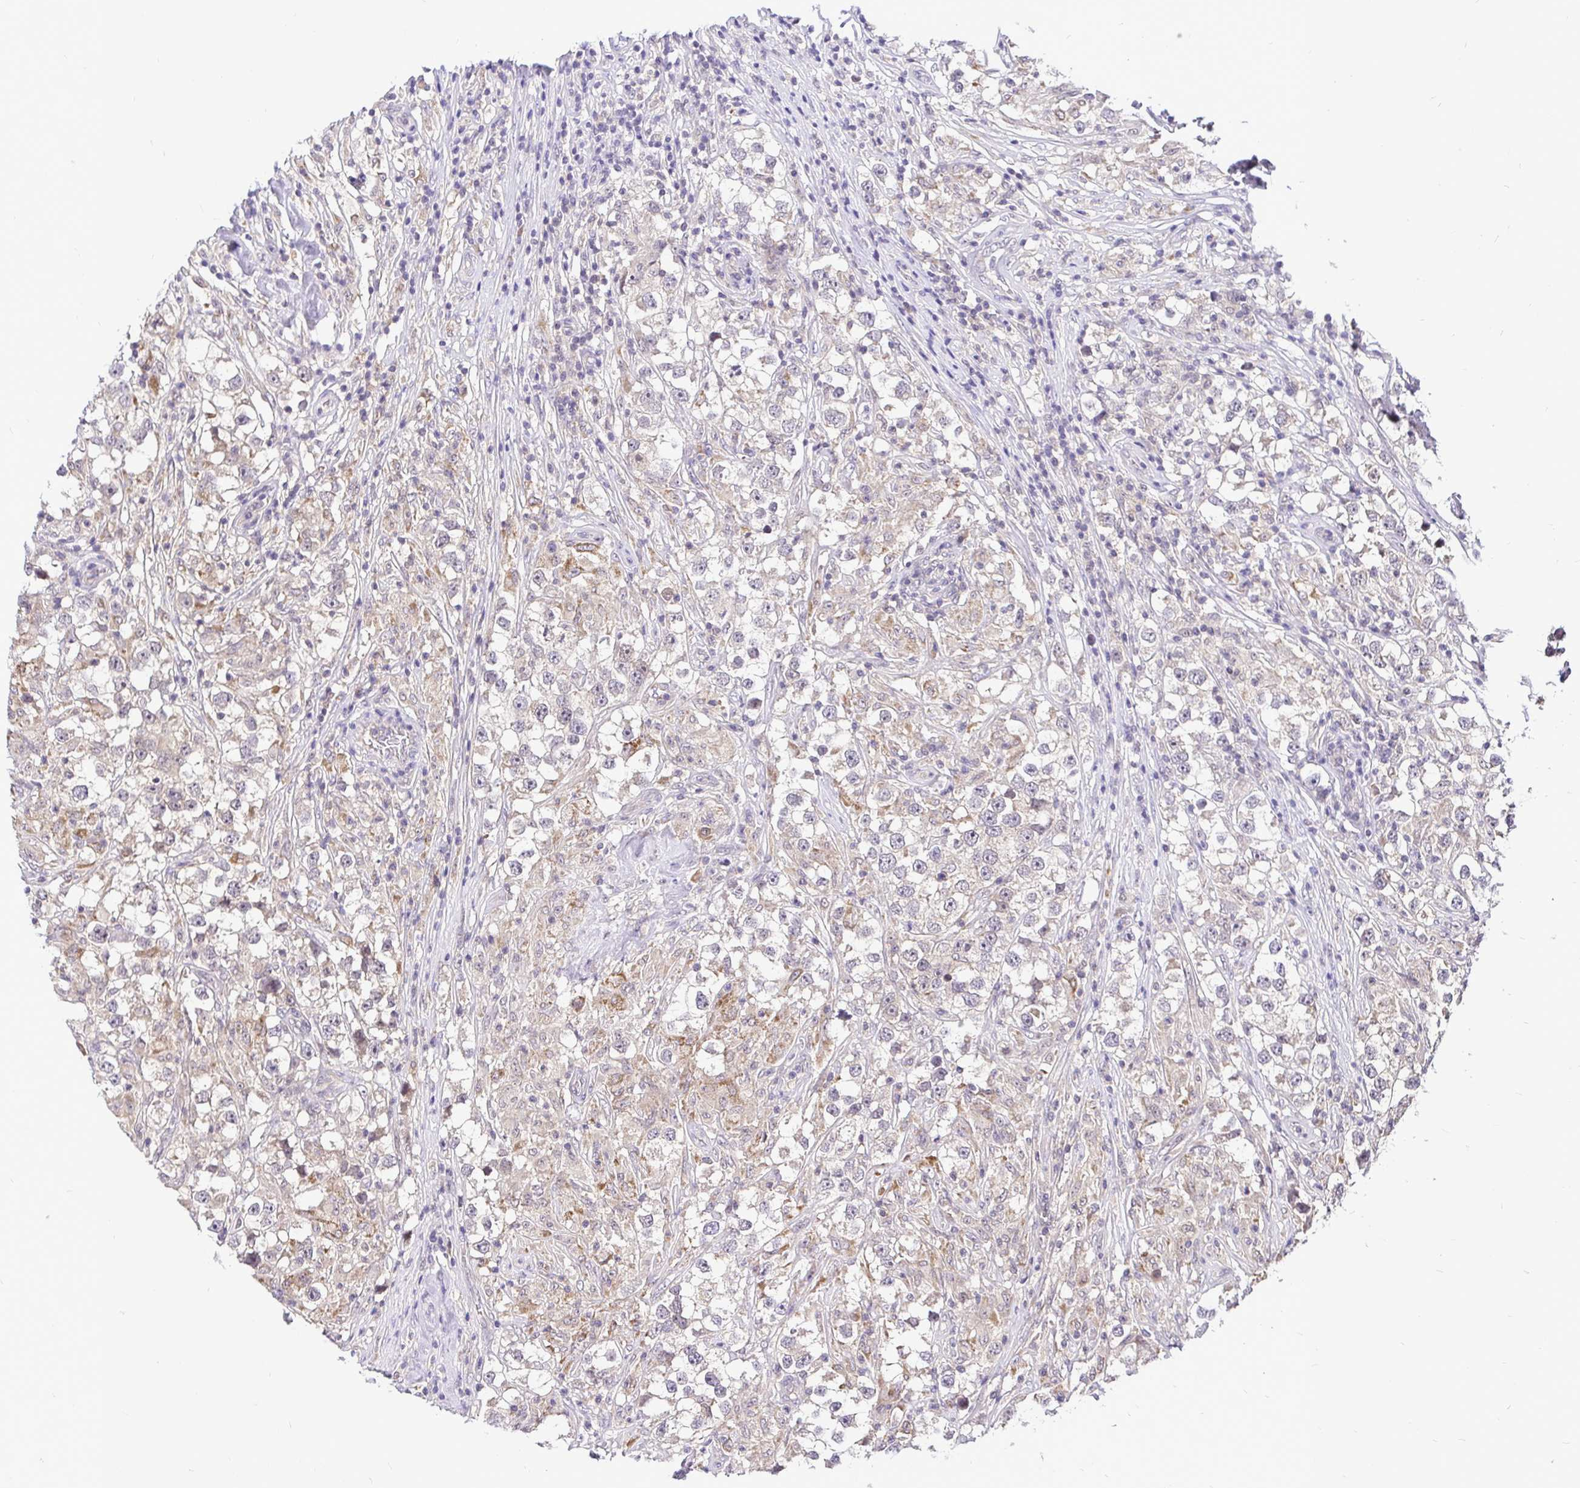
{"staining": {"intensity": "weak", "quantity": "25%-75%", "location": "cytoplasmic/membranous,nuclear"}, "tissue": "testis cancer", "cell_type": "Tumor cells", "image_type": "cancer", "snomed": [{"axis": "morphology", "description": "Seminoma, NOS"}, {"axis": "topography", "description": "Testis"}], "caption": "This histopathology image exhibits testis cancer (seminoma) stained with immunohistochemistry to label a protein in brown. The cytoplasmic/membranous and nuclear of tumor cells show weak positivity for the protein. Nuclei are counter-stained blue.", "gene": "UBE2M", "patient": {"sex": "male", "age": 46}}